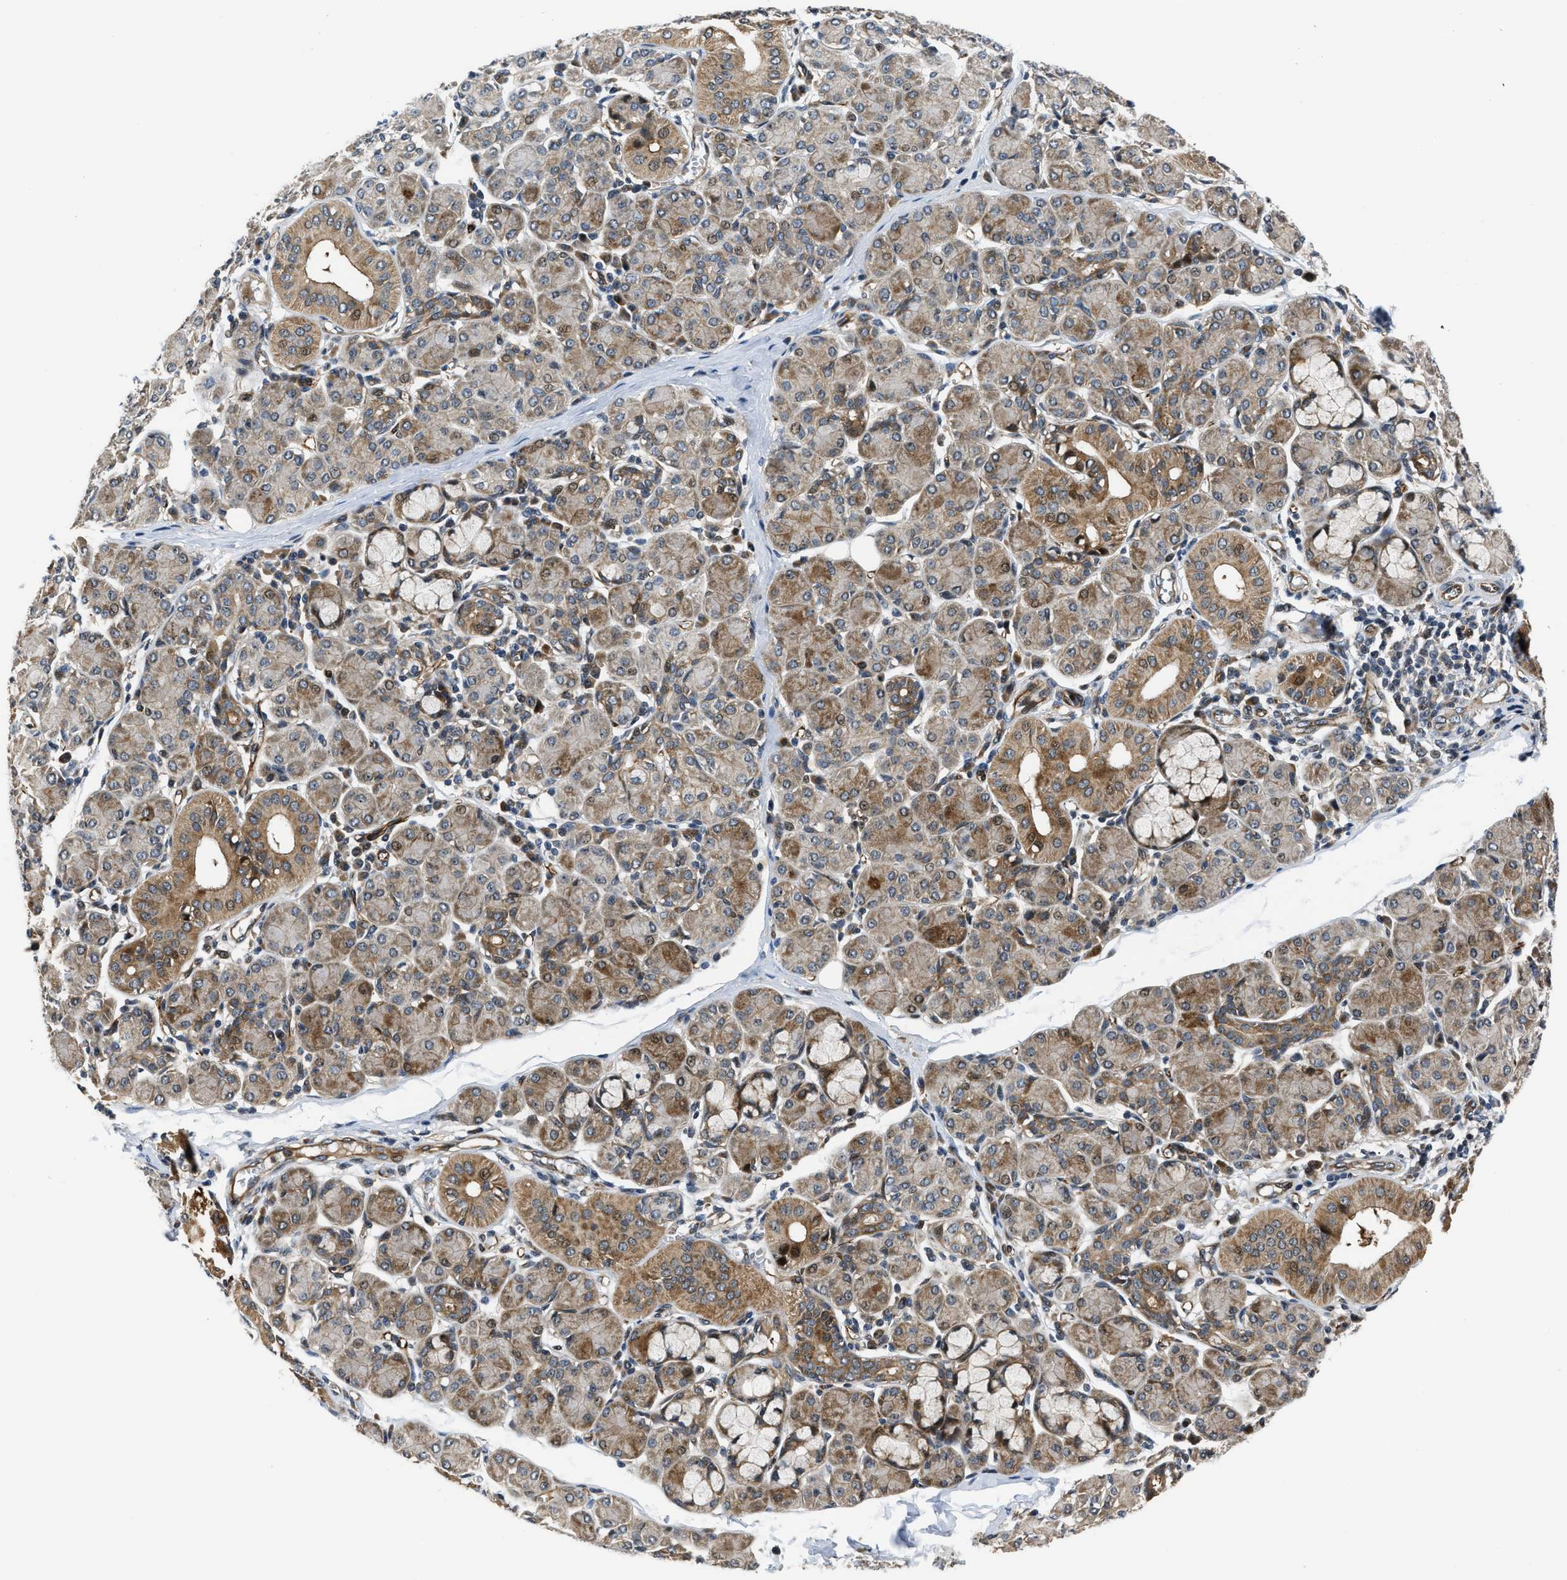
{"staining": {"intensity": "moderate", "quantity": ">75%", "location": "cytoplasmic/membranous"}, "tissue": "salivary gland", "cell_type": "Glandular cells", "image_type": "normal", "snomed": [{"axis": "morphology", "description": "Normal tissue, NOS"}, {"axis": "morphology", "description": "Inflammation, NOS"}, {"axis": "topography", "description": "Lymph node"}, {"axis": "topography", "description": "Salivary gland"}], "caption": "Immunohistochemistry photomicrograph of unremarkable salivary gland: salivary gland stained using immunohistochemistry (IHC) demonstrates medium levels of moderate protein expression localized specifically in the cytoplasmic/membranous of glandular cells, appearing as a cytoplasmic/membranous brown color.", "gene": "ALDH3A2", "patient": {"sex": "male", "age": 3}}